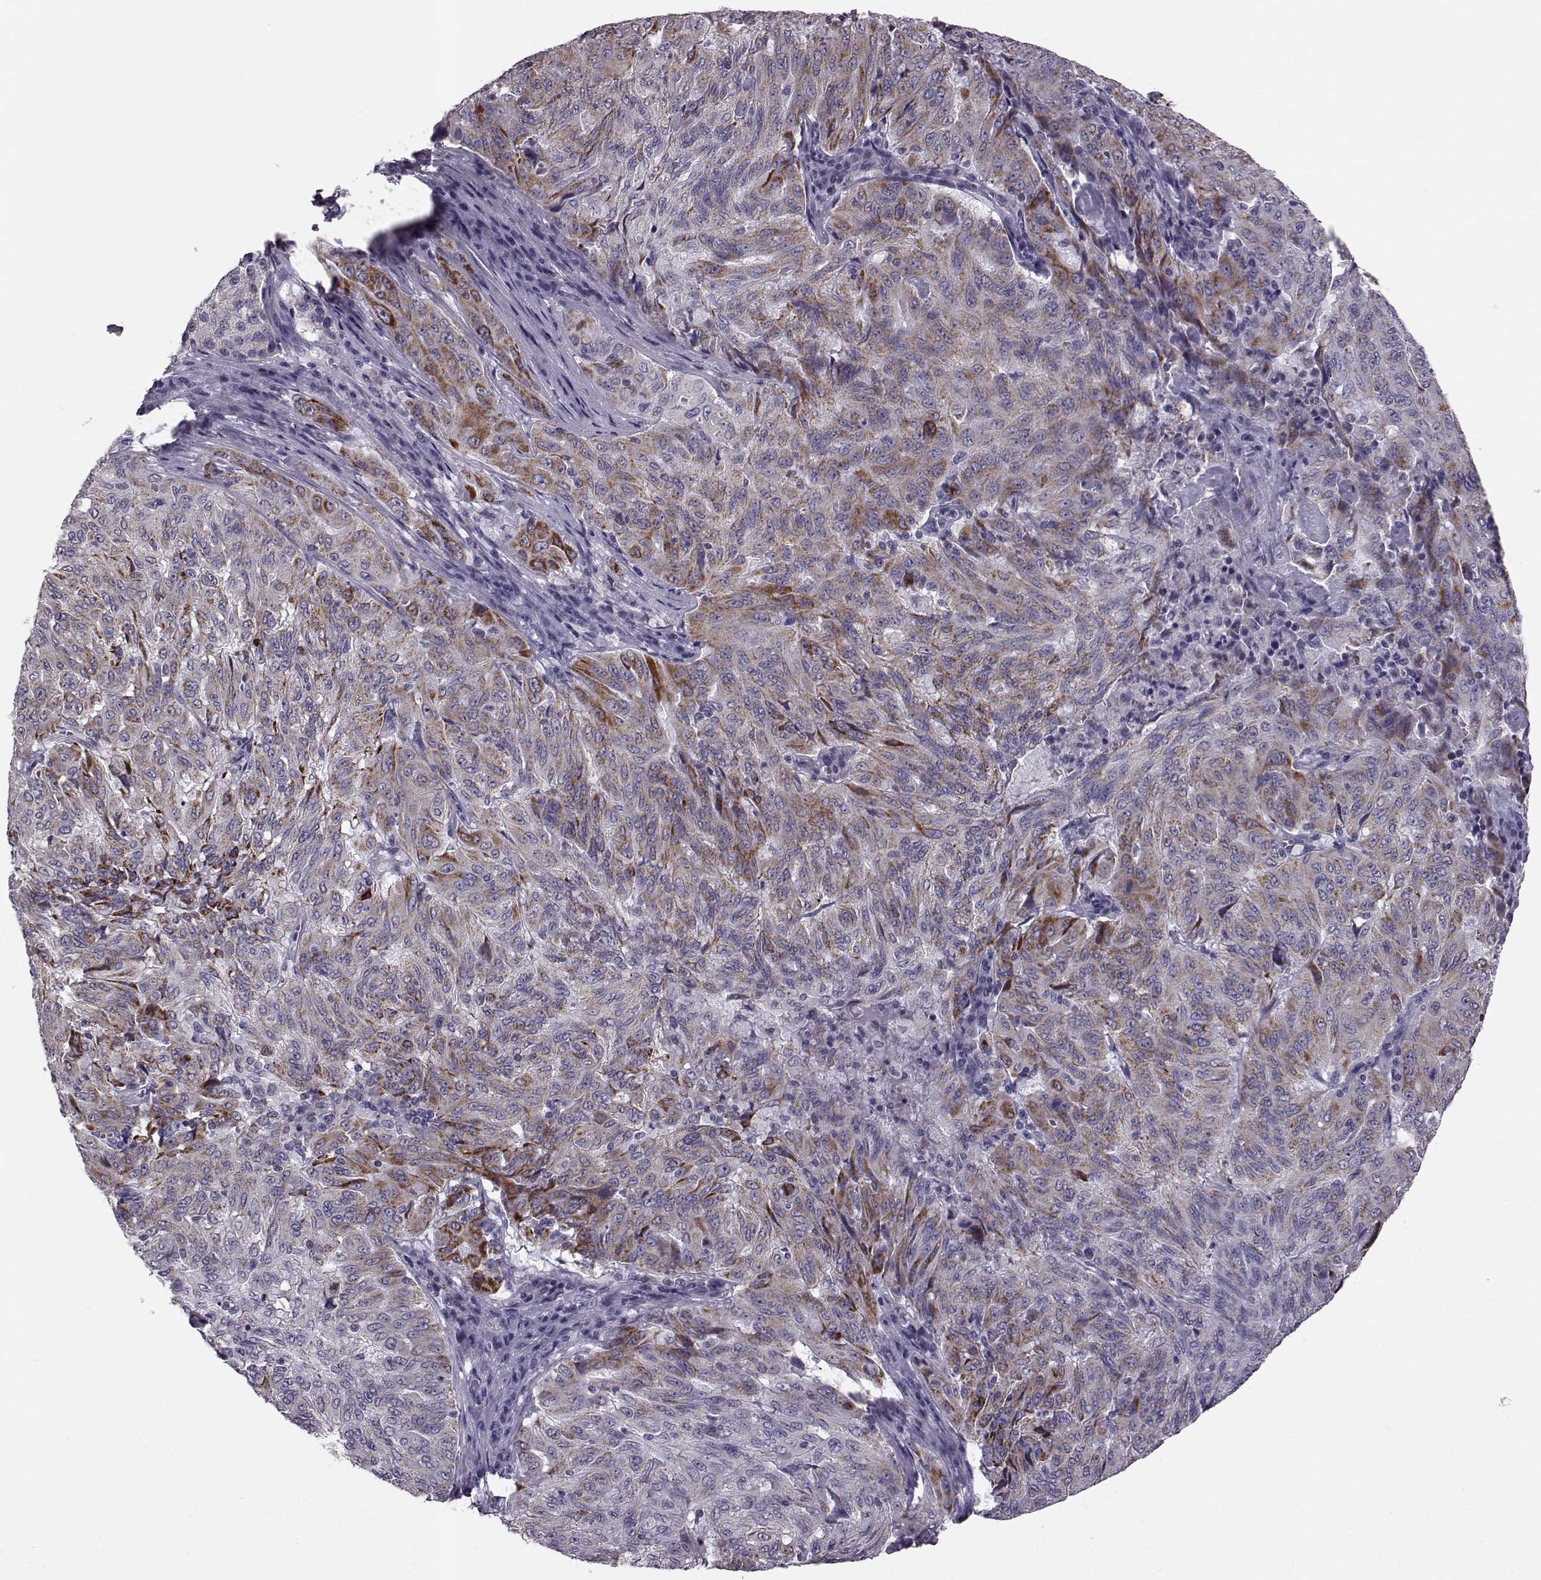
{"staining": {"intensity": "moderate", "quantity": ">75%", "location": "cytoplasmic/membranous"}, "tissue": "pancreatic cancer", "cell_type": "Tumor cells", "image_type": "cancer", "snomed": [{"axis": "morphology", "description": "Adenocarcinoma, NOS"}, {"axis": "topography", "description": "Pancreas"}], "caption": "Approximately >75% of tumor cells in human adenocarcinoma (pancreatic) reveal moderate cytoplasmic/membranous protein positivity as visualized by brown immunohistochemical staining.", "gene": "RIMS2", "patient": {"sex": "male", "age": 63}}